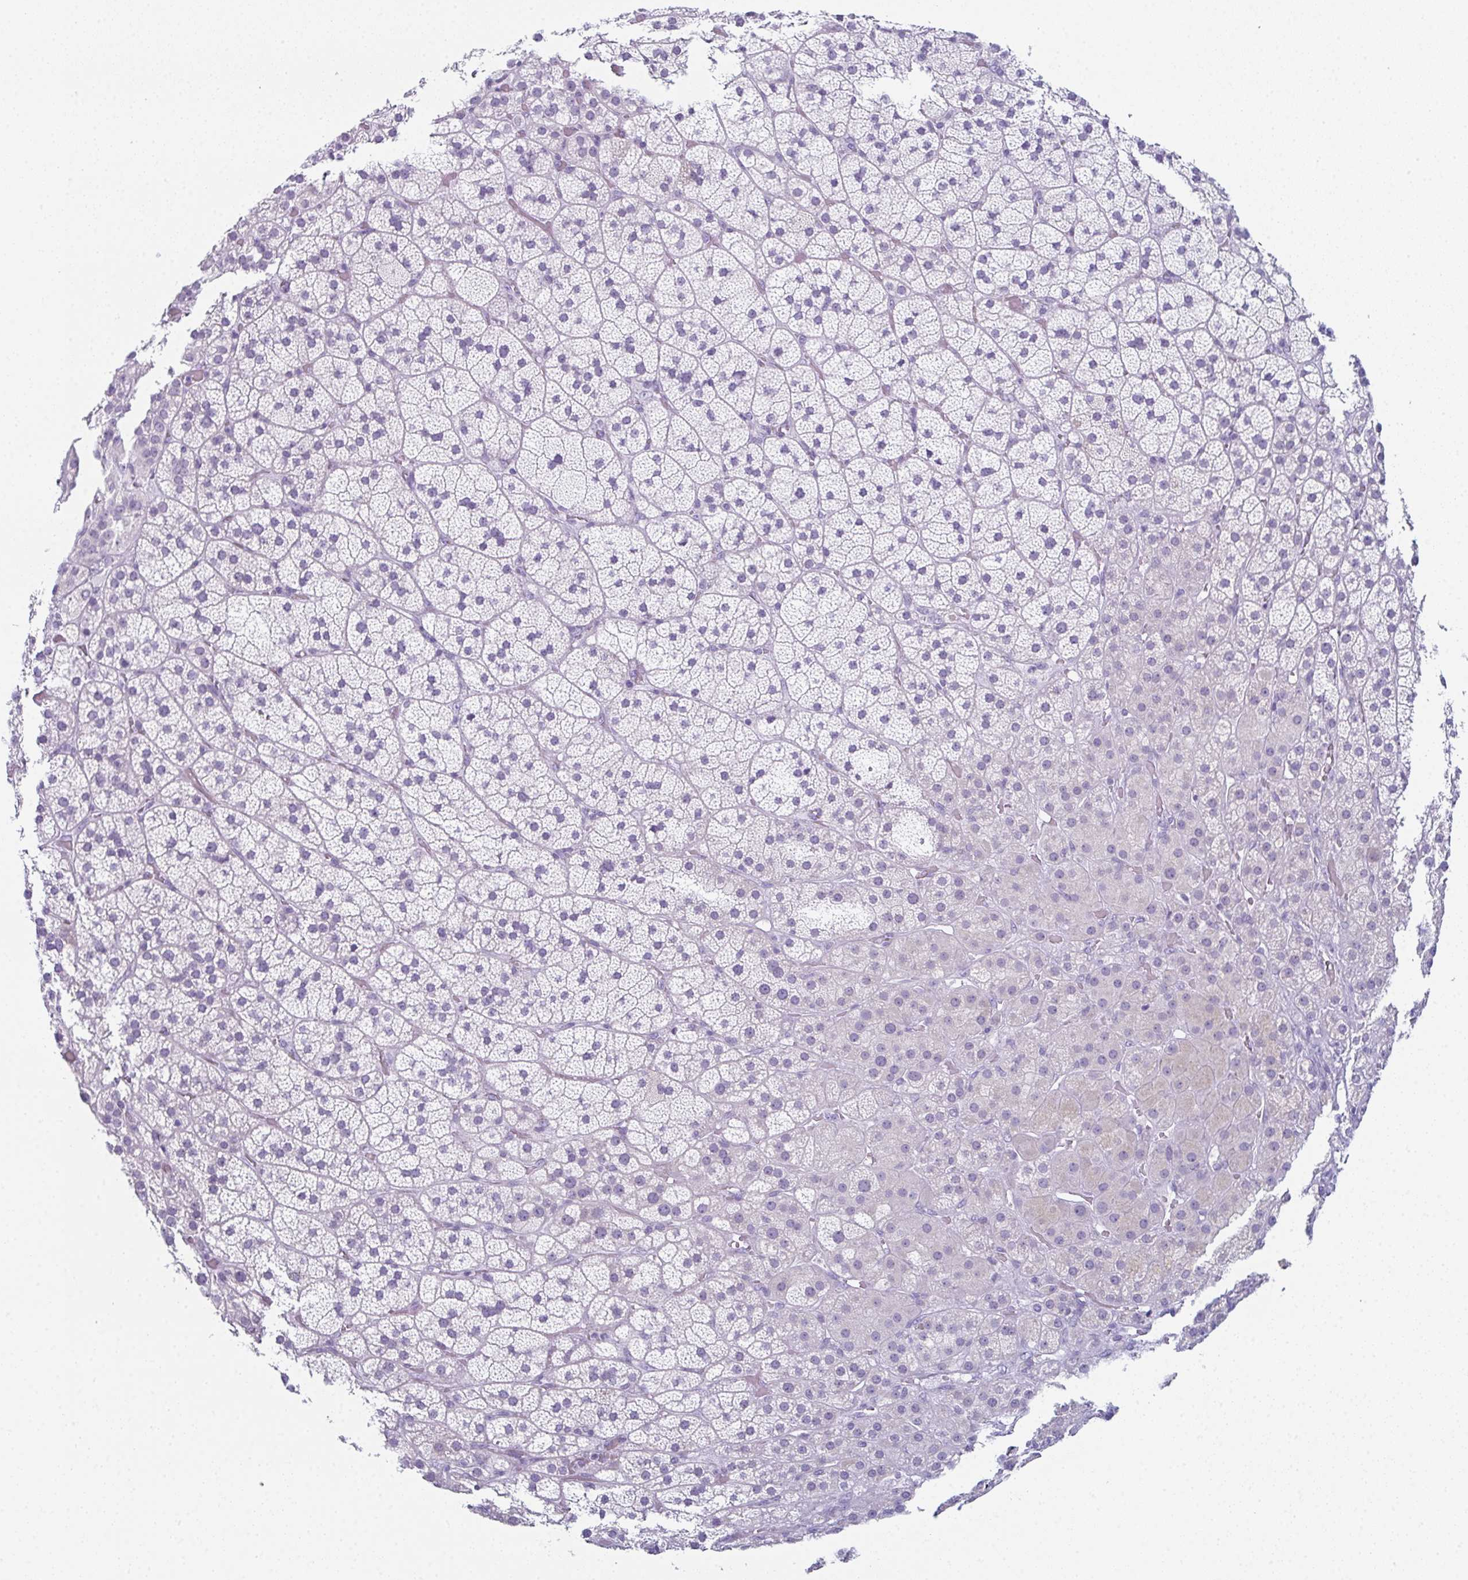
{"staining": {"intensity": "negative", "quantity": "none", "location": "none"}, "tissue": "adrenal gland", "cell_type": "Glandular cells", "image_type": "normal", "snomed": [{"axis": "morphology", "description": "Normal tissue, NOS"}, {"axis": "topography", "description": "Adrenal gland"}], "caption": "Immunohistochemistry (IHC) of normal human adrenal gland reveals no positivity in glandular cells. (DAB (3,3'-diaminobenzidine) IHC, high magnification).", "gene": "ENKUR", "patient": {"sex": "male", "age": 57}}